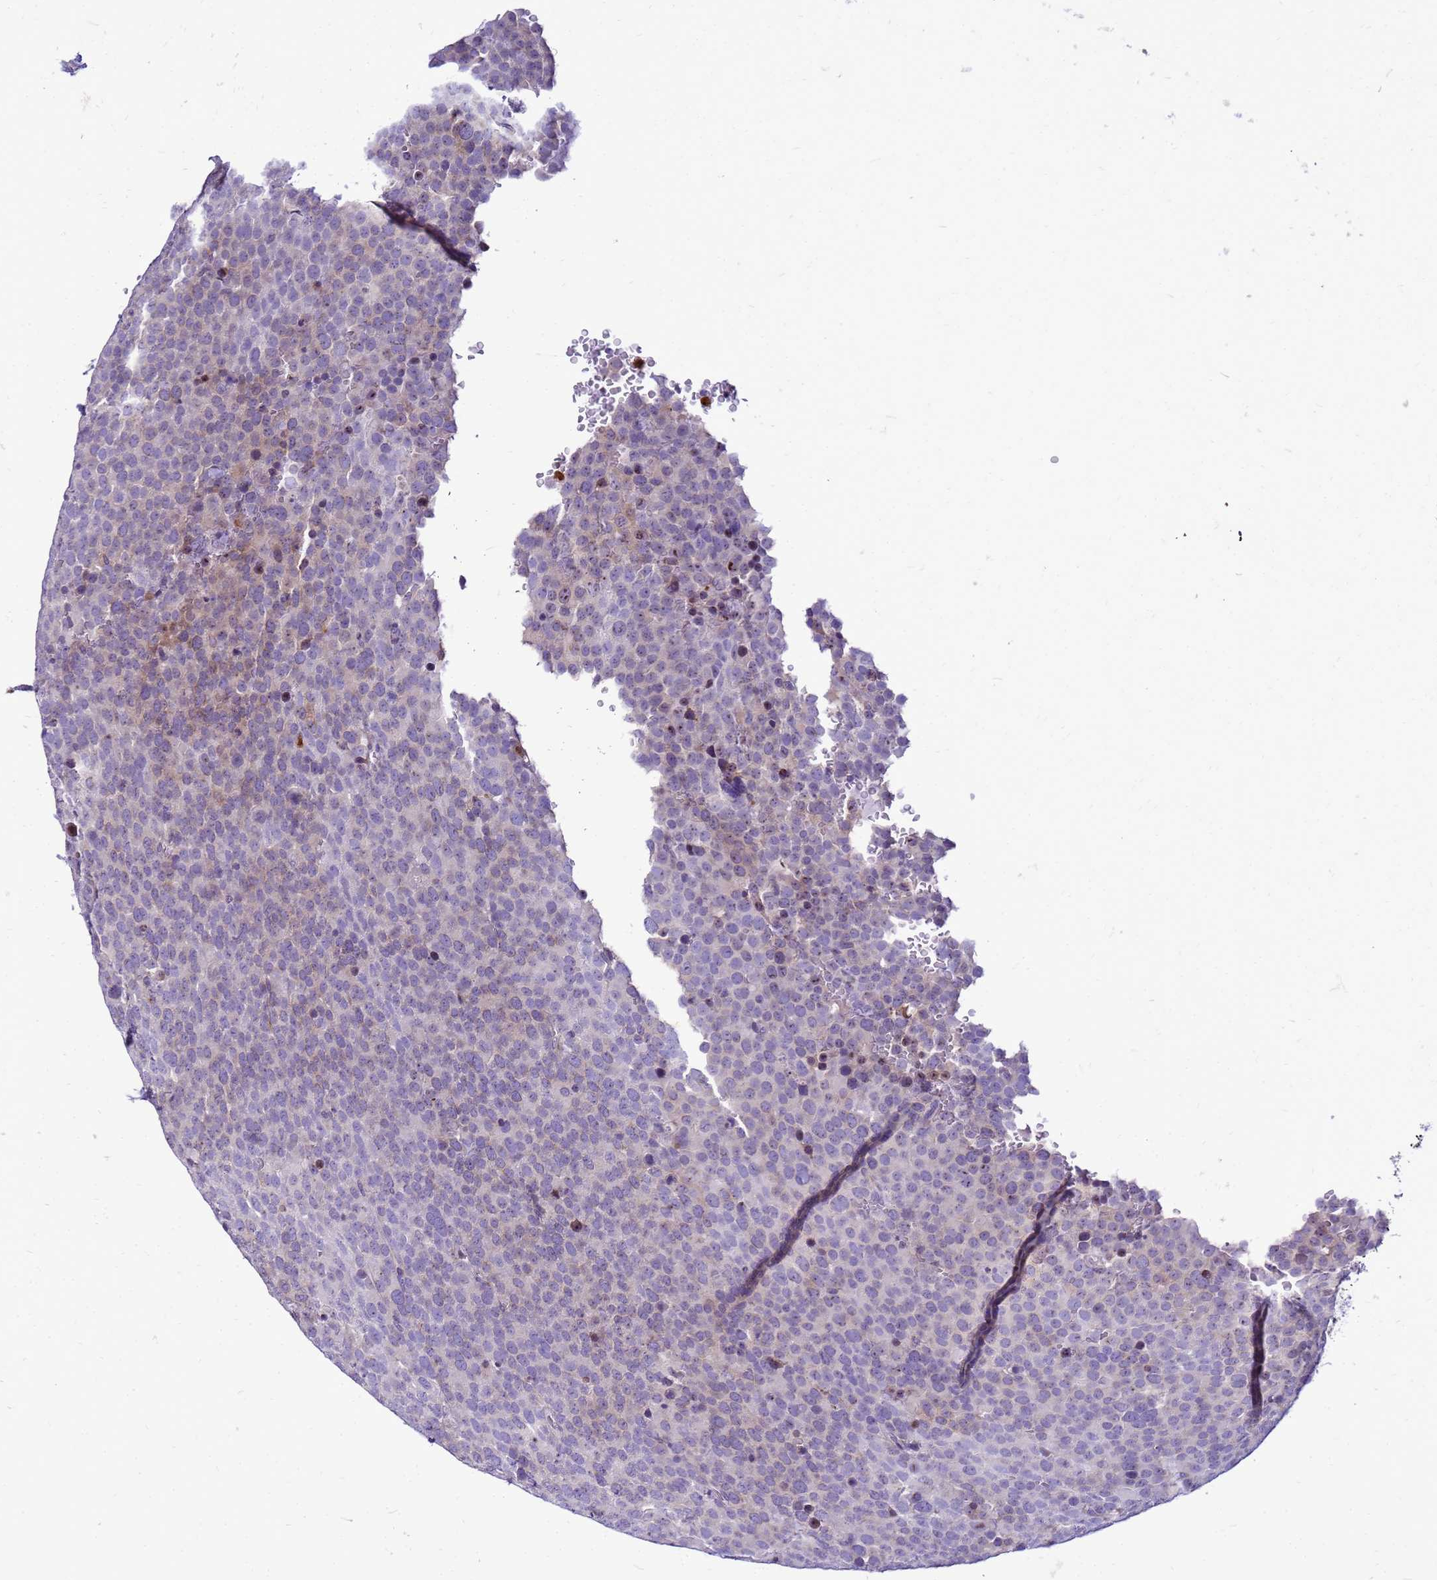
{"staining": {"intensity": "negative", "quantity": "none", "location": "none"}, "tissue": "testis cancer", "cell_type": "Tumor cells", "image_type": "cancer", "snomed": [{"axis": "morphology", "description": "Seminoma, NOS"}, {"axis": "topography", "description": "Testis"}], "caption": "This is an immunohistochemistry (IHC) histopathology image of seminoma (testis). There is no staining in tumor cells.", "gene": "VPS4B", "patient": {"sex": "male", "age": 71}}